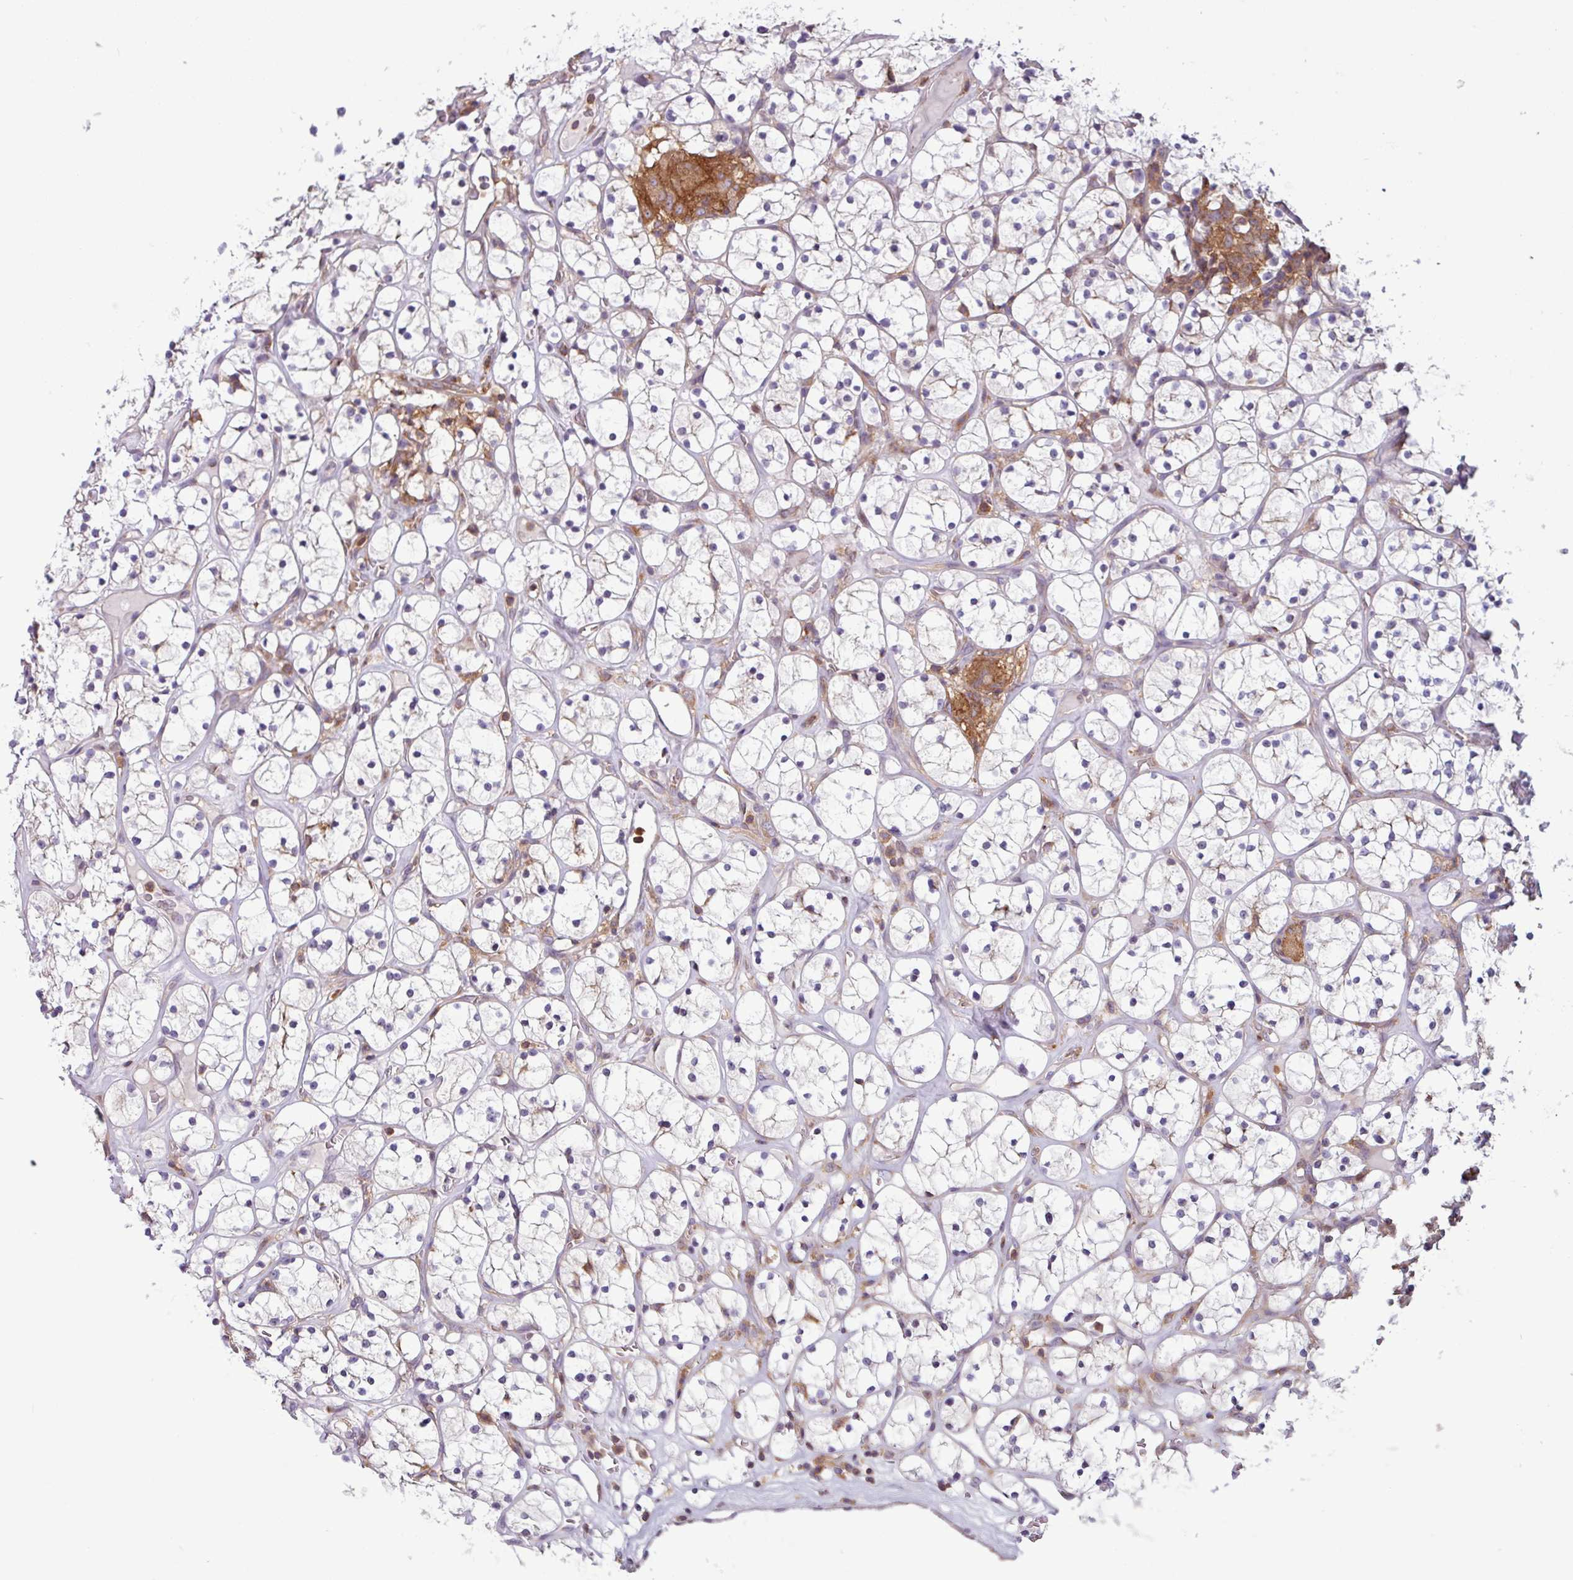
{"staining": {"intensity": "negative", "quantity": "none", "location": "none"}, "tissue": "renal cancer", "cell_type": "Tumor cells", "image_type": "cancer", "snomed": [{"axis": "morphology", "description": "Adenocarcinoma, NOS"}, {"axis": "topography", "description": "Kidney"}], "caption": "This is a histopathology image of immunohistochemistry staining of renal cancer (adenocarcinoma), which shows no expression in tumor cells. (Stains: DAB (3,3'-diaminobenzidine) immunohistochemistry with hematoxylin counter stain, Microscopy: brightfield microscopy at high magnification).", "gene": "ACTR3", "patient": {"sex": "female", "age": 64}}